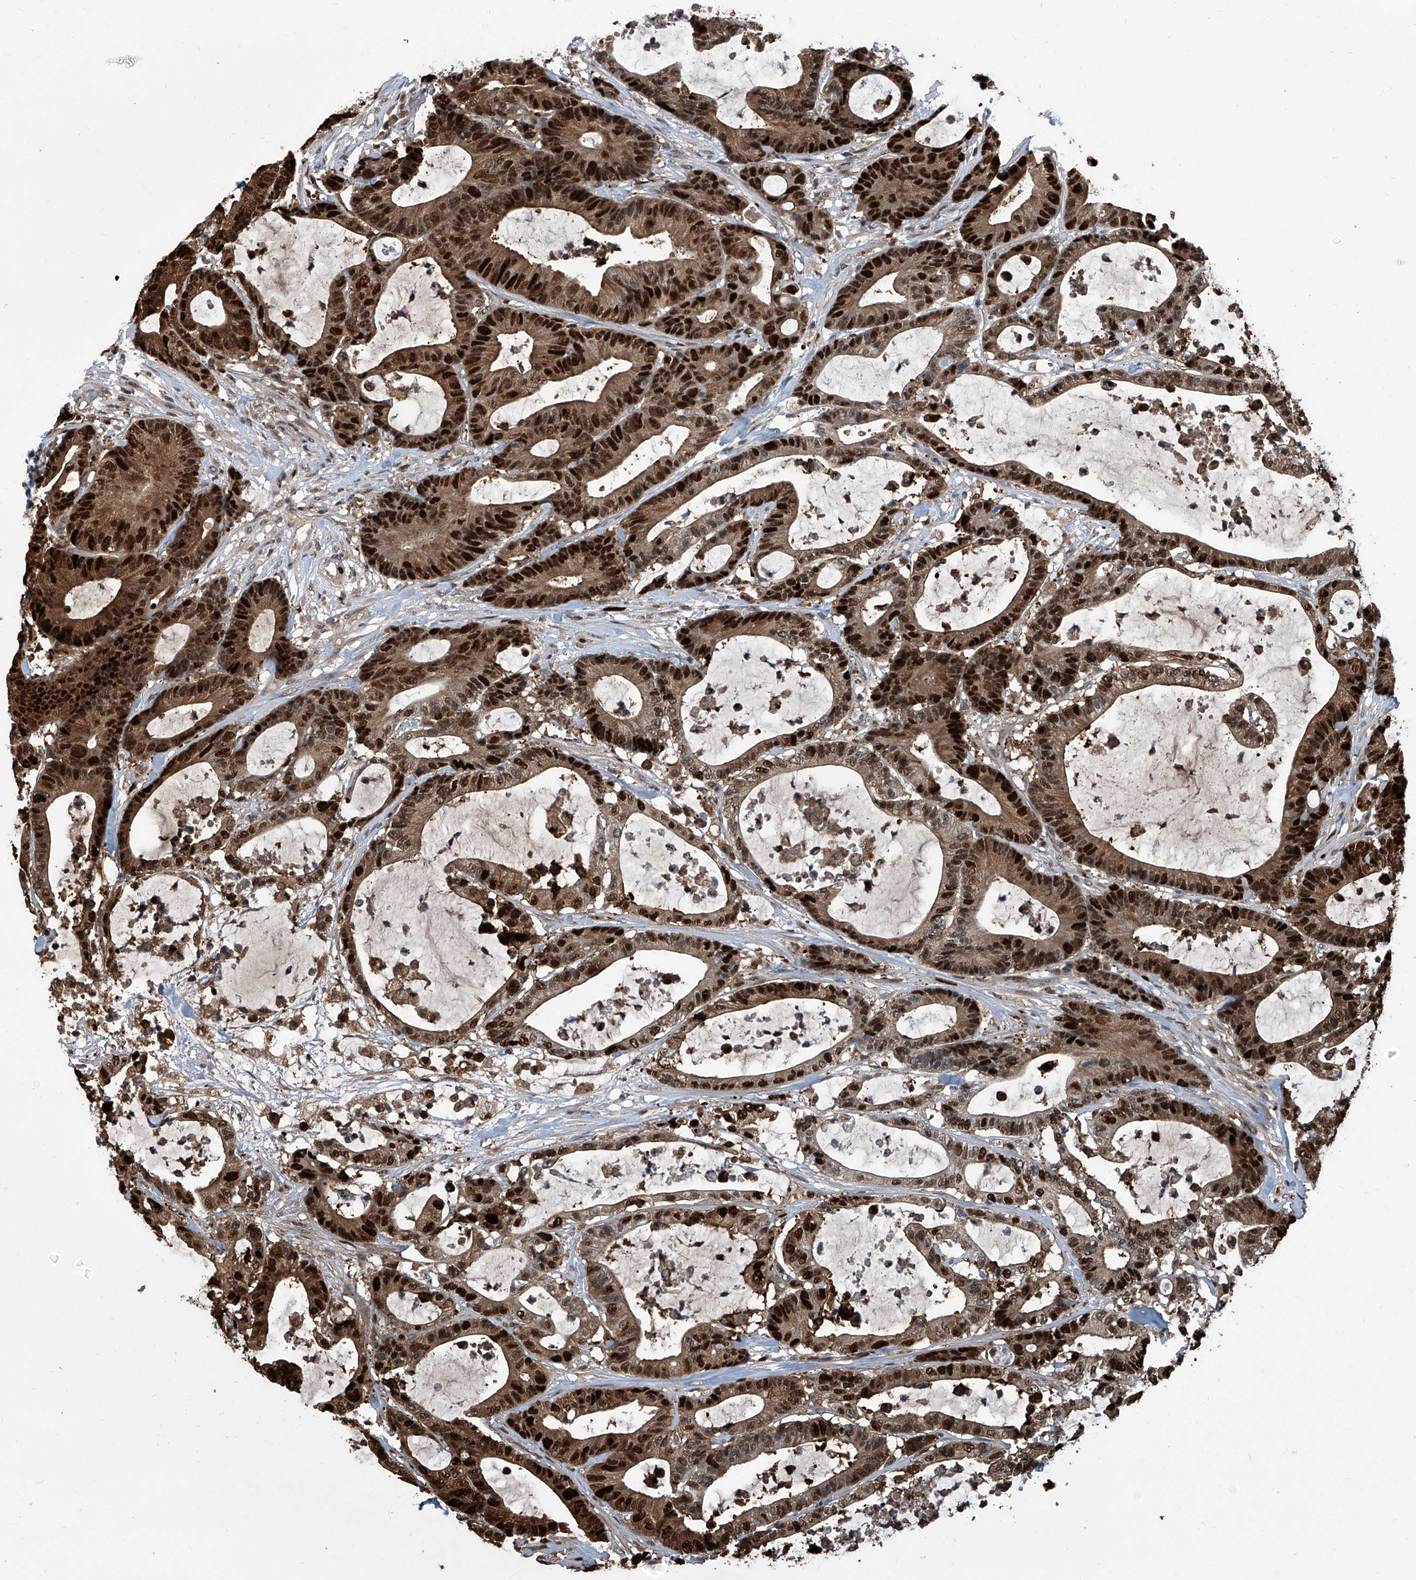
{"staining": {"intensity": "strong", "quantity": ">75%", "location": "cytoplasmic/membranous,nuclear"}, "tissue": "colorectal cancer", "cell_type": "Tumor cells", "image_type": "cancer", "snomed": [{"axis": "morphology", "description": "Adenocarcinoma, NOS"}, {"axis": "topography", "description": "Colon"}], "caption": "A micrograph of adenocarcinoma (colorectal) stained for a protein displays strong cytoplasmic/membranous and nuclear brown staining in tumor cells.", "gene": "PCNA", "patient": {"sex": "female", "age": 84}}